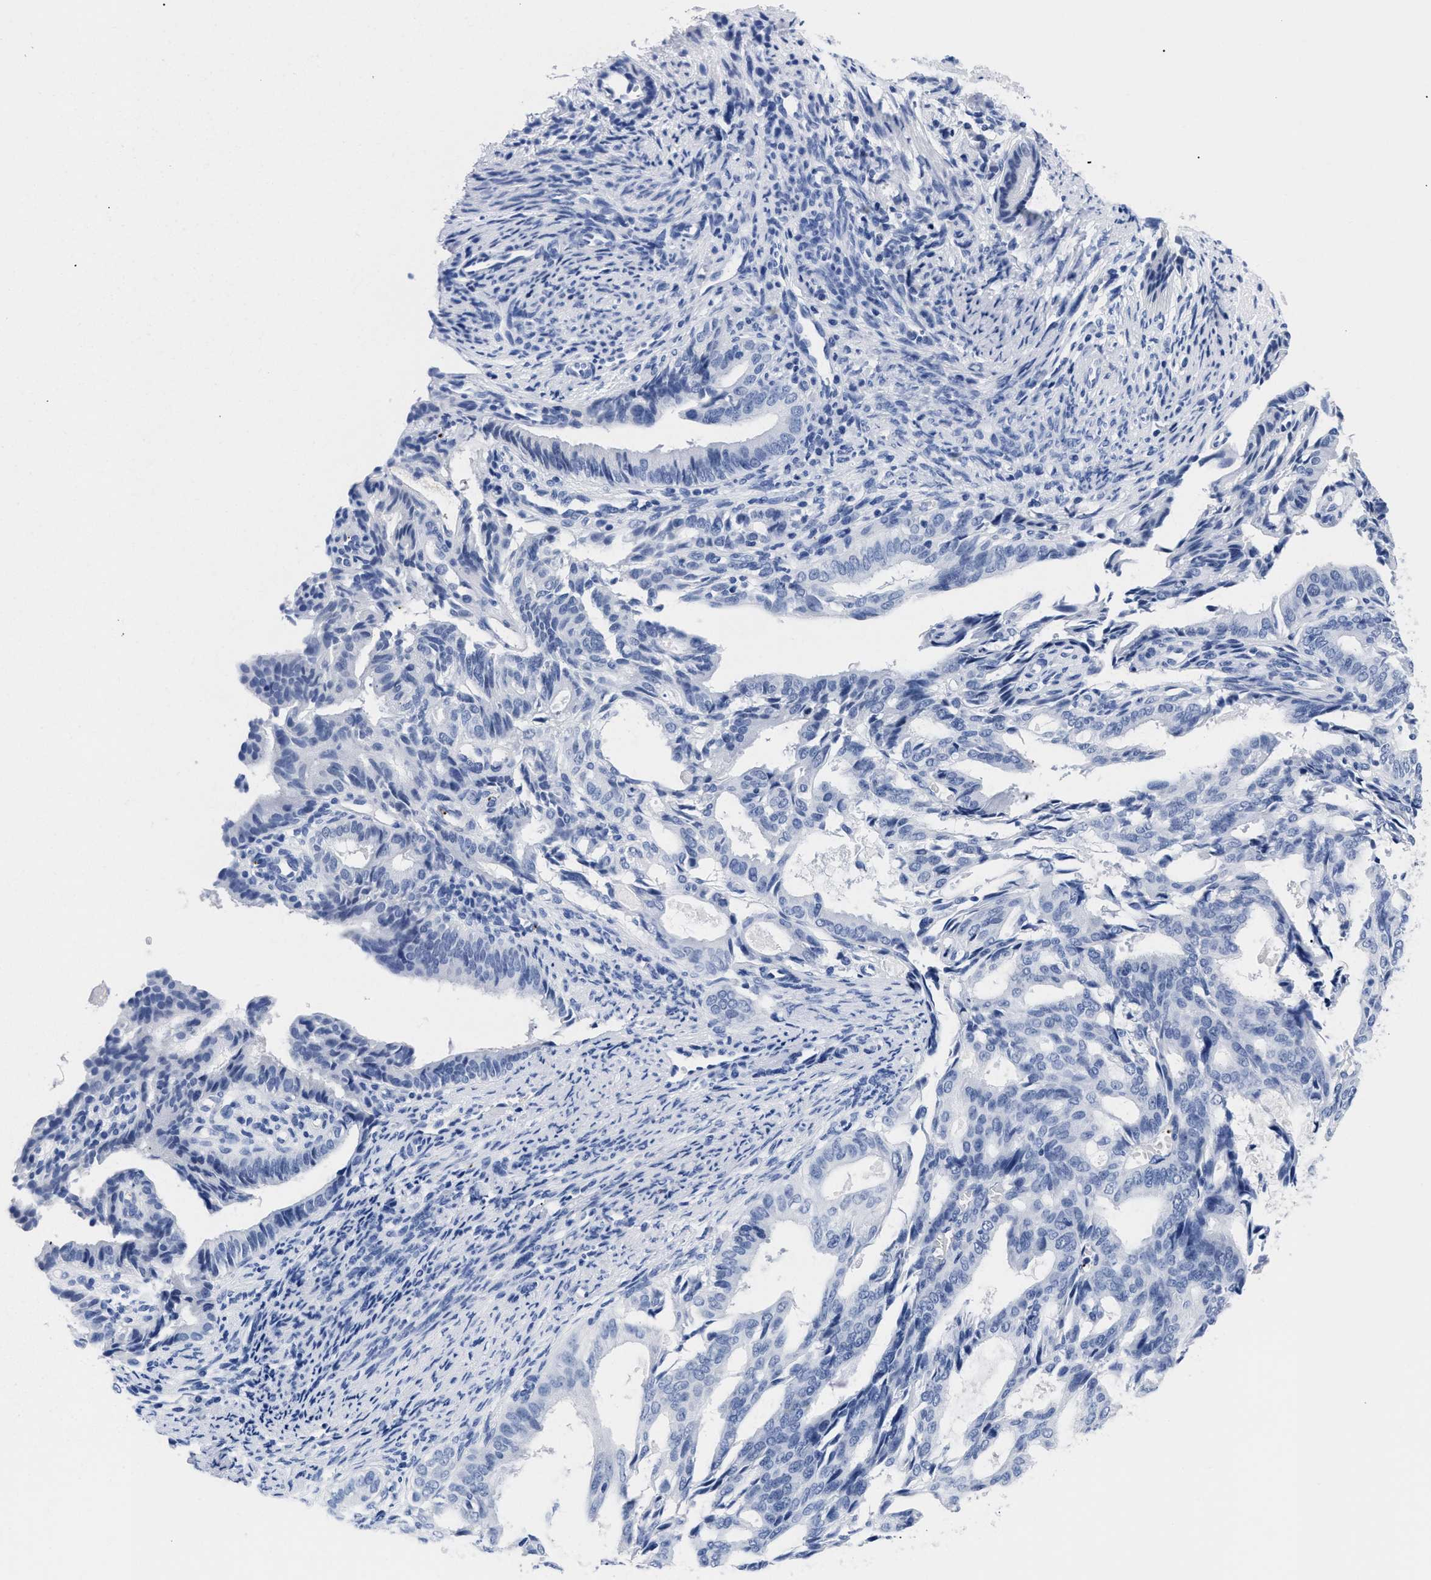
{"staining": {"intensity": "negative", "quantity": "none", "location": "none"}, "tissue": "endometrial cancer", "cell_type": "Tumor cells", "image_type": "cancer", "snomed": [{"axis": "morphology", "description": "Adenocarcinoma, NOS"}, {"axis": "topography", "description": "Endometrium"}], "caption": "This is an immunohistochemistry (IHC) photomicrograph of adenocarcinoma (endometrial). There is no positivity in tumor cells.", "gene": "TREML1", "patient": {"sex": "female", "age": 58}}